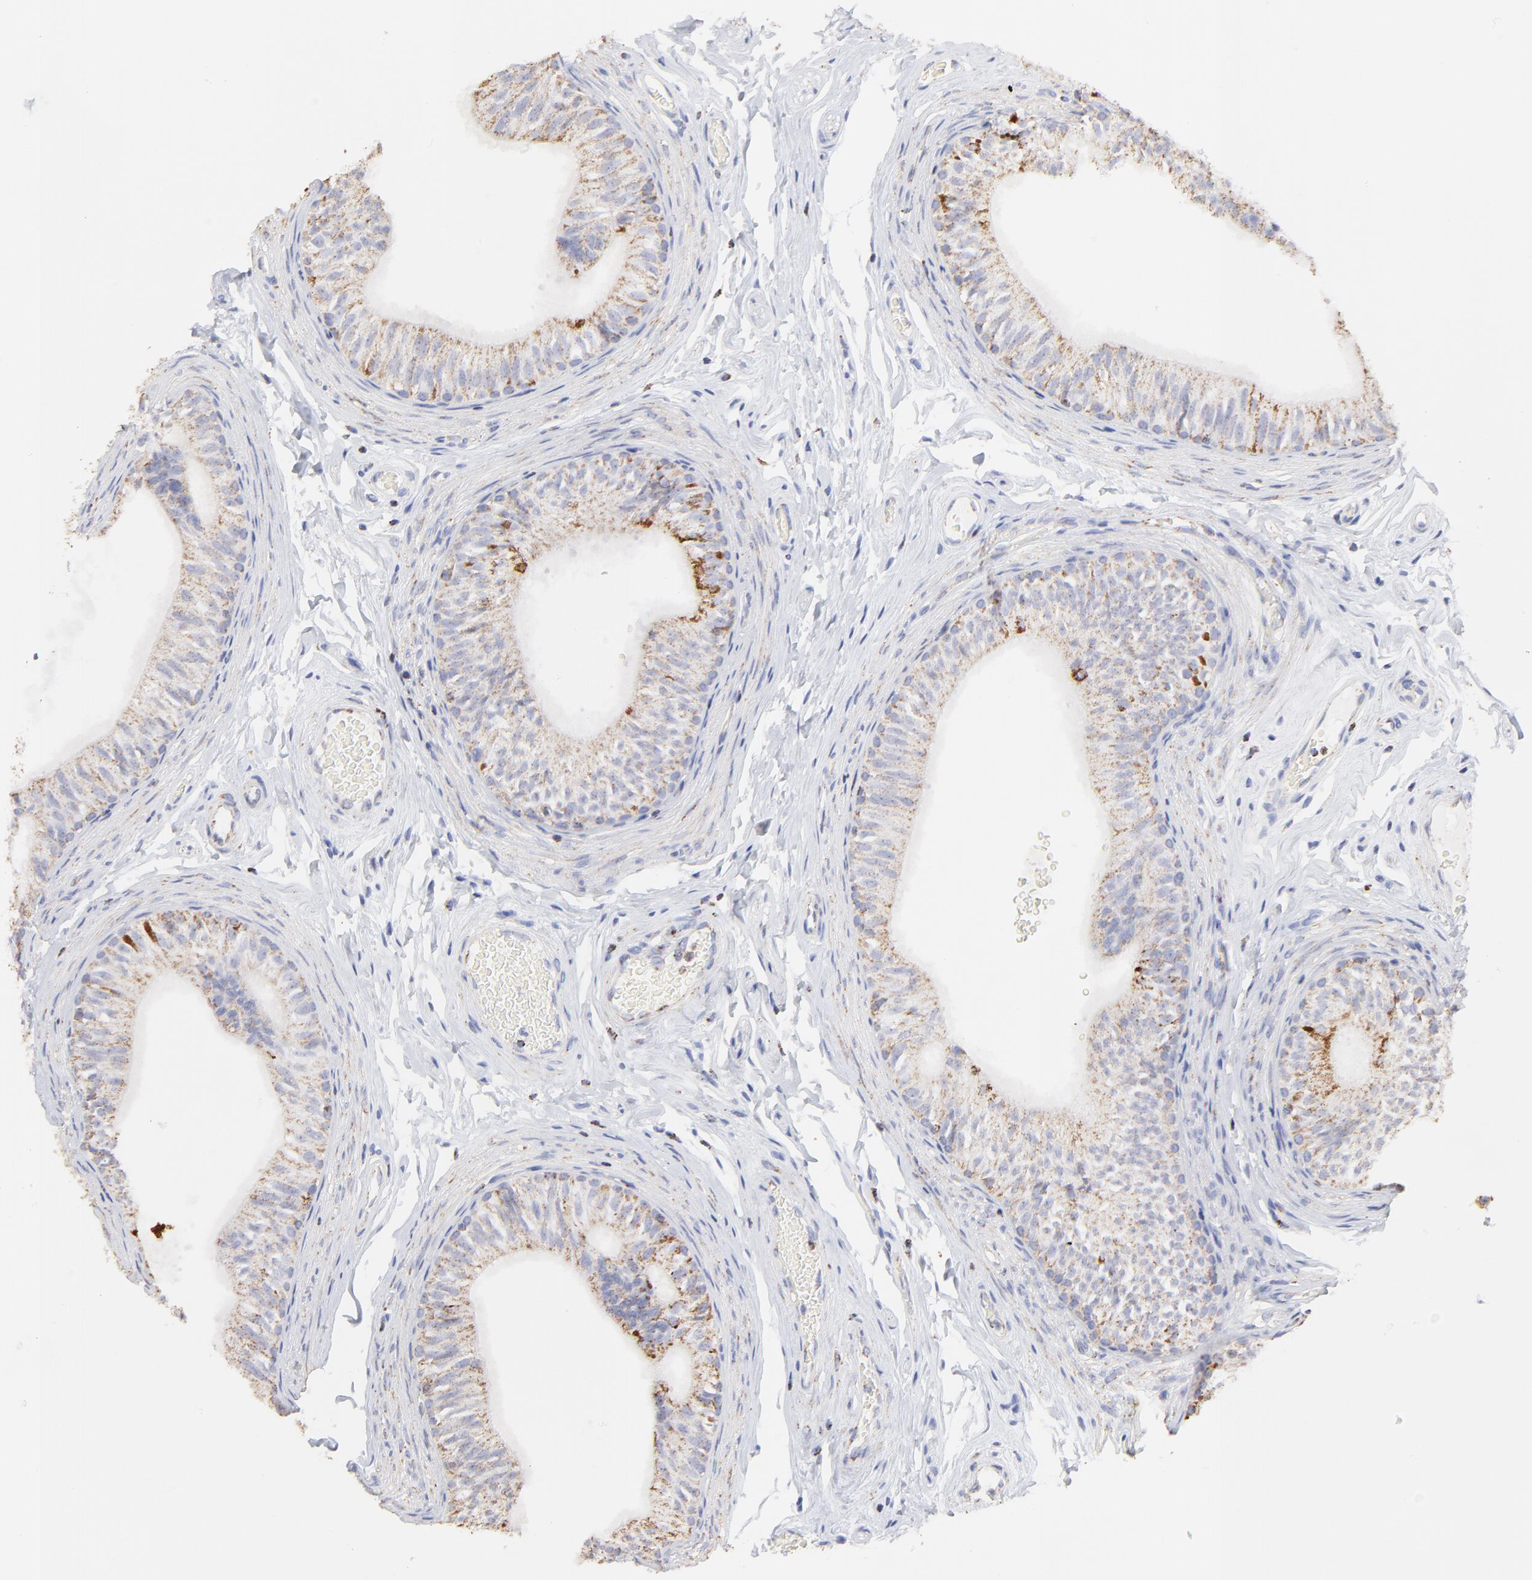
{"staining": {"intensity": "moderate", "quantity": ">75%", "location": "cytoplasmic/membranous"}, "tissue": "epididymis", "cell_type": "Glandular cells", "image_type": "normal", "snomed": [{"axis": "morphology", "description": "Normal tissue, NOS"}, {"axis": "topography", "description": "Testis"}, {"axis": "topography", "description": "Epididymis"}], "caption": "An image showing moderate cytoplasmic/membranous positivity in approximately >75% of glandular cells in benign epididymis, as visualized by brown immunohistochemical staining.", "gene": "COX4I1", "patient": {"sex": "male", "age": 36}}